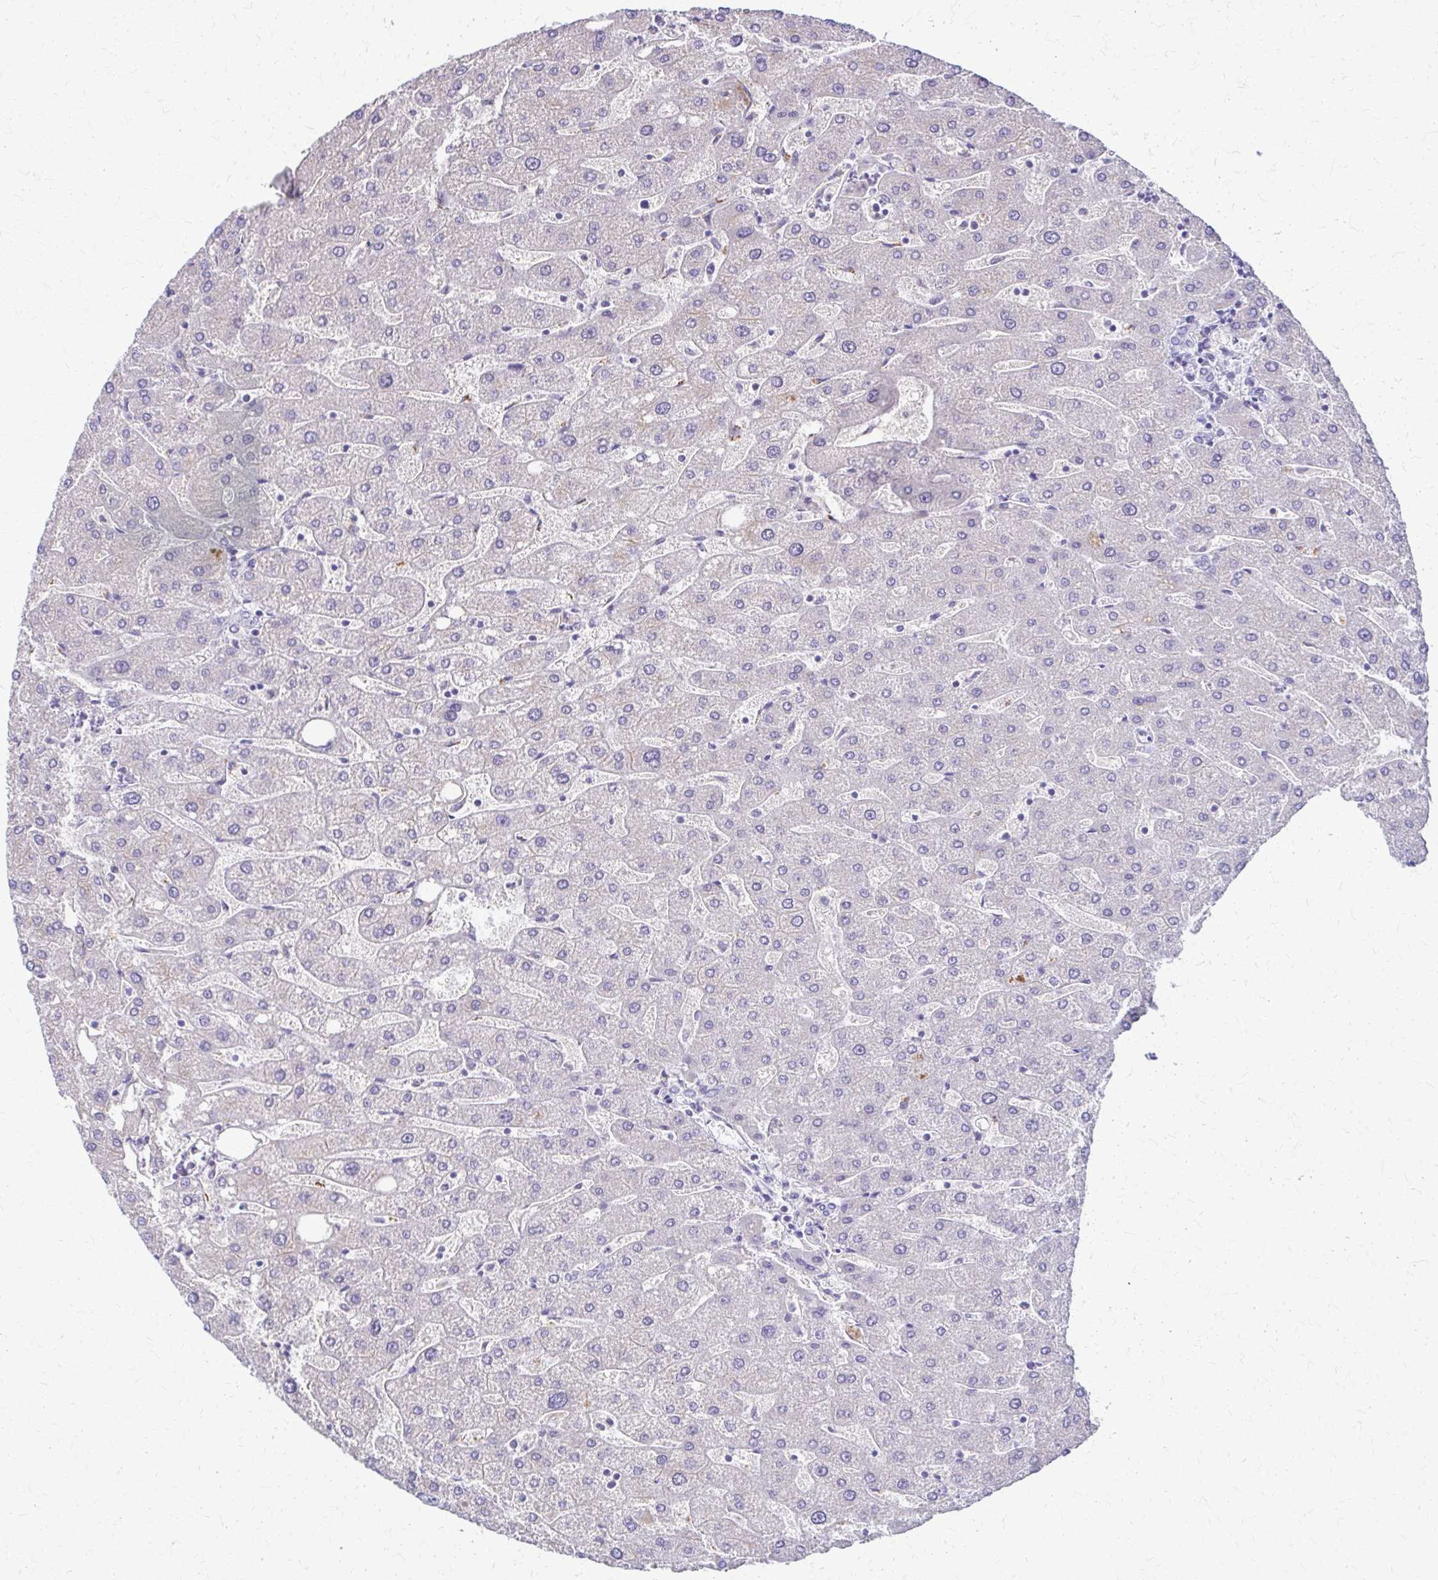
{"staining": {"intensity": "negative", "quantity": "none", "location": "none"}, "tissue": "liver", "cell_type": "Cholangiocytes", "image_type": "normal", "snomed": [{"axis": "morphology", "description": "Normal tissue, NOS"}, {"axis": "topography", "description": "Liver"}], "caption": "Immunohistochemical staining of normal human liver reveals no significant staining in cholangiocytes. Nuclei are stained in blue.", "gene": "SAMD13", "patient": {"sex": "male", "age": 67}}